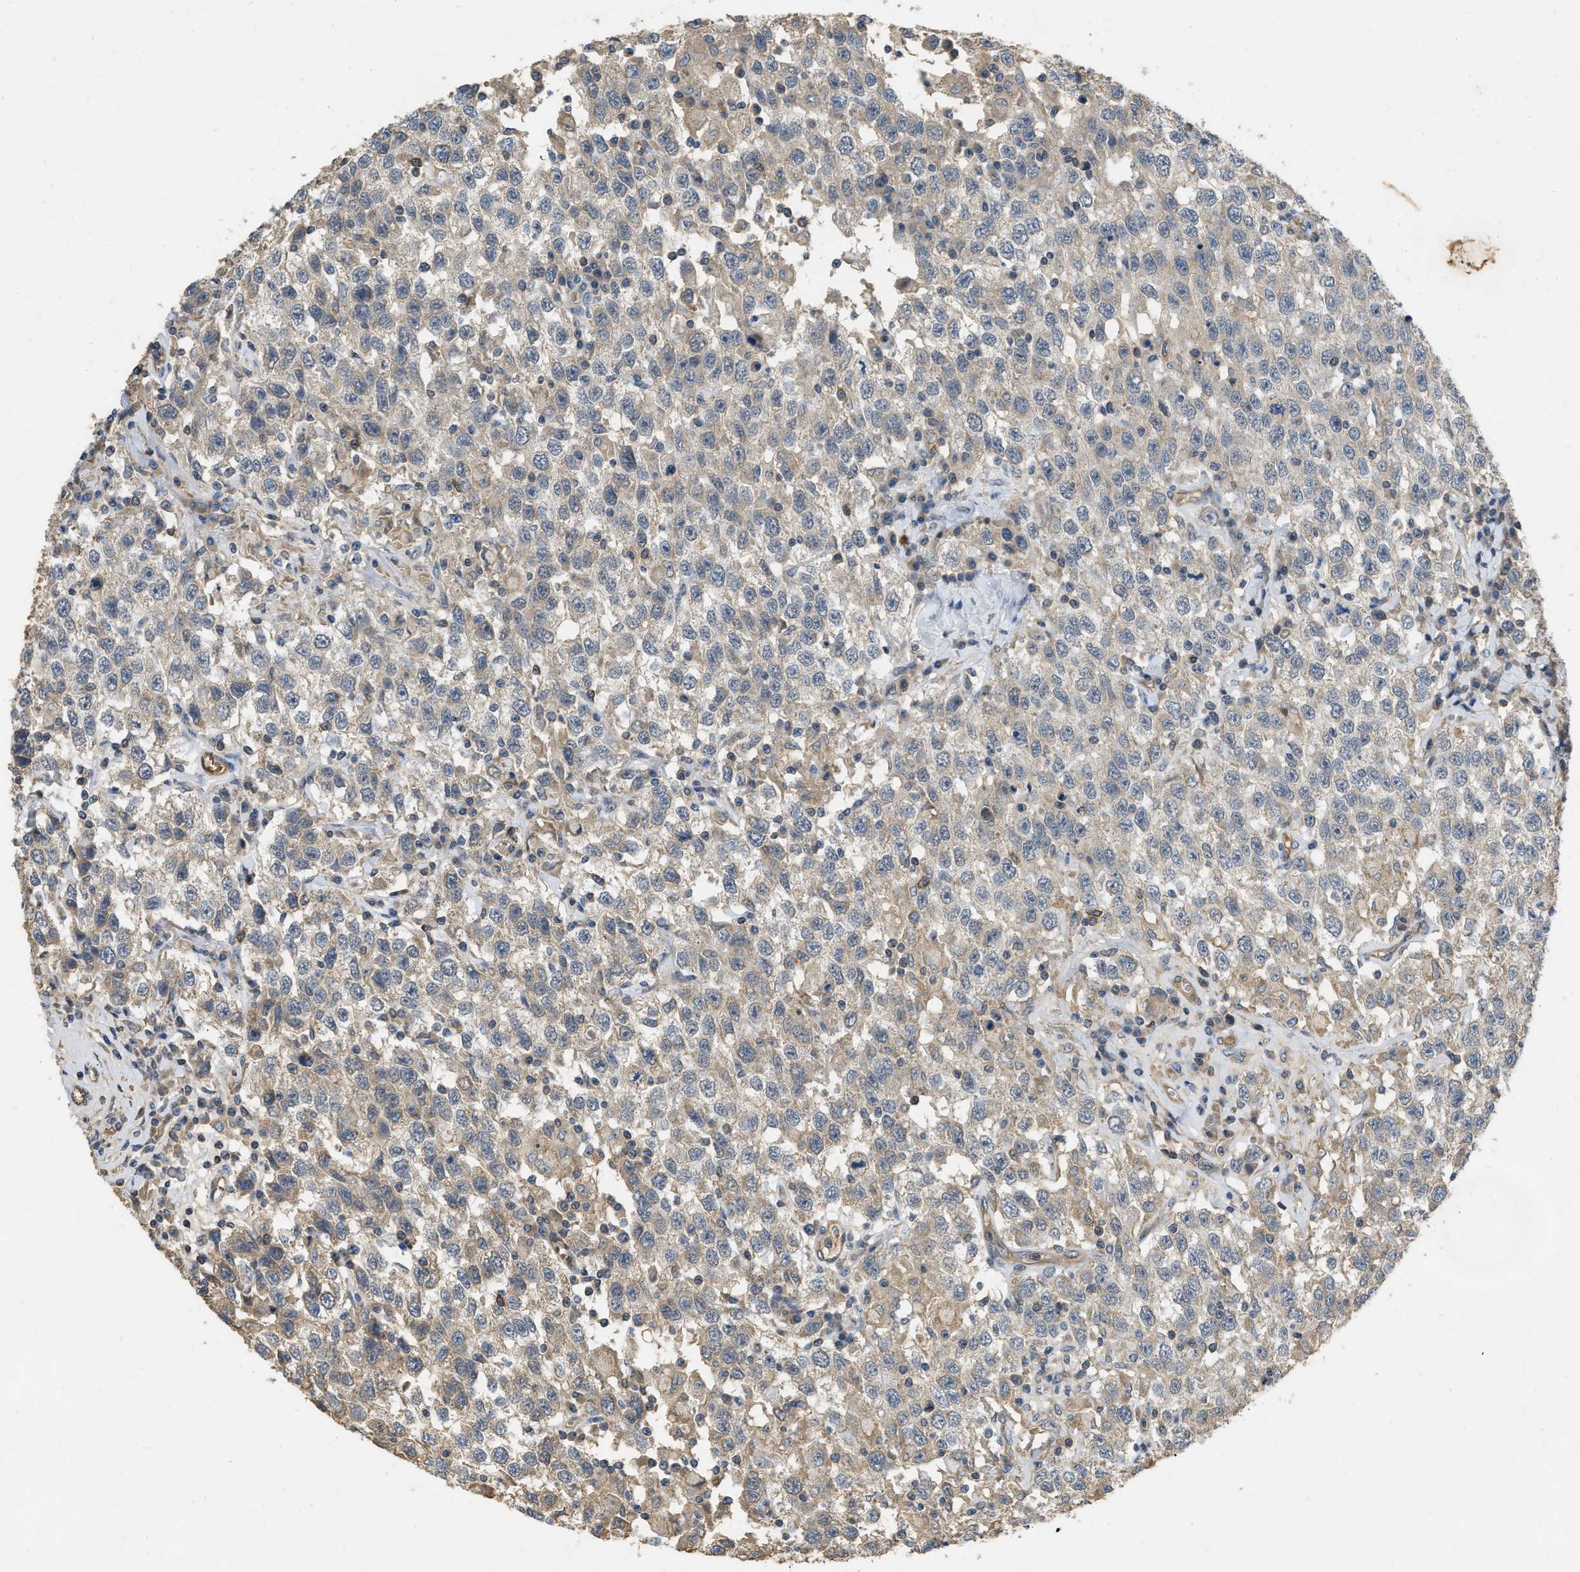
{"staining": {"intensity": "negative", "quantity": "none", "location": "none"}, "tissue": "testis cancer", "cell_type": "Tumor cells", "image_type": "cancer", "snomed": [{"axis": "morphology", "description": "Seminoma, NOS"}, {"axis": "topography", "description": "Testis"}], "caption": "IHC micrograph of neoplastic tissue: testis cancer (seminoma) stained with DAB (3,3'-diaminobenzidine) demonstrates no significant protein expression in tumor cells. (DAB (3,3'-diaminobenzidine) immunohistochemistry (IHC), high magnification).", "gene": "PPP3CA", "patient": {"sex": "male", "age": 41}}